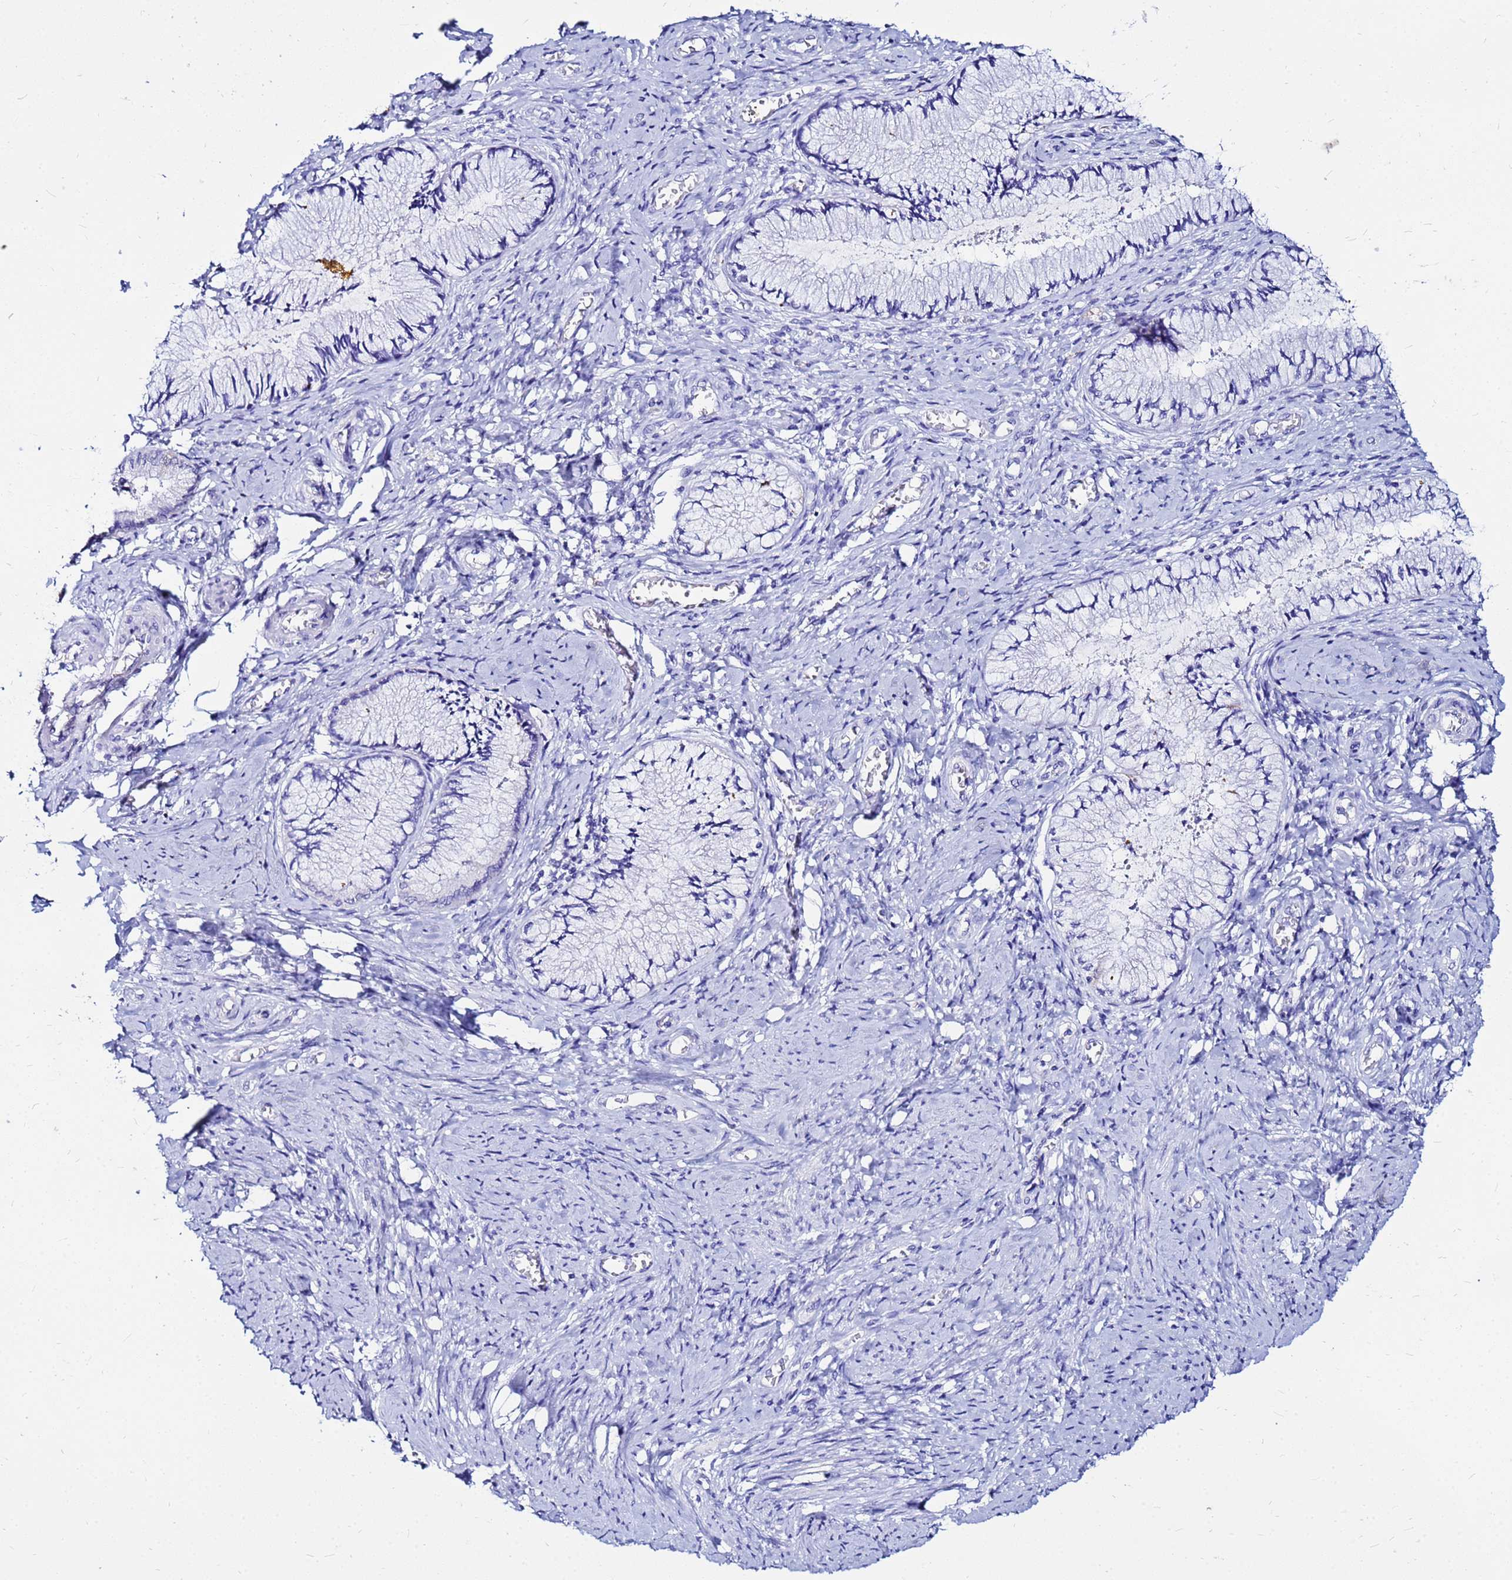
{"staining": {"intensity": "negative", "quantity": "none", "location": "none"}, "tissue": "cervix", "cell_type": "Glandular cells", "image_type": "normal", "snomed": [{"axis": "morphology", "description": "Normal tissue, NOS"}, {"axis": "topography", "description": "Cervix"}], "caption": "DAB (3,3'-diaminobenzidine) immunohistochemical staining of unremarkable human cervix displays no significant positivity in glandular cells. The staining is performed using DAB (3,3'-diaminobenzidine) brown chromogen with nuclei counter-stained in using hematoxylin.", "gene": "PPP1R14C", "patient": {"sex": "female", "age": 42}}